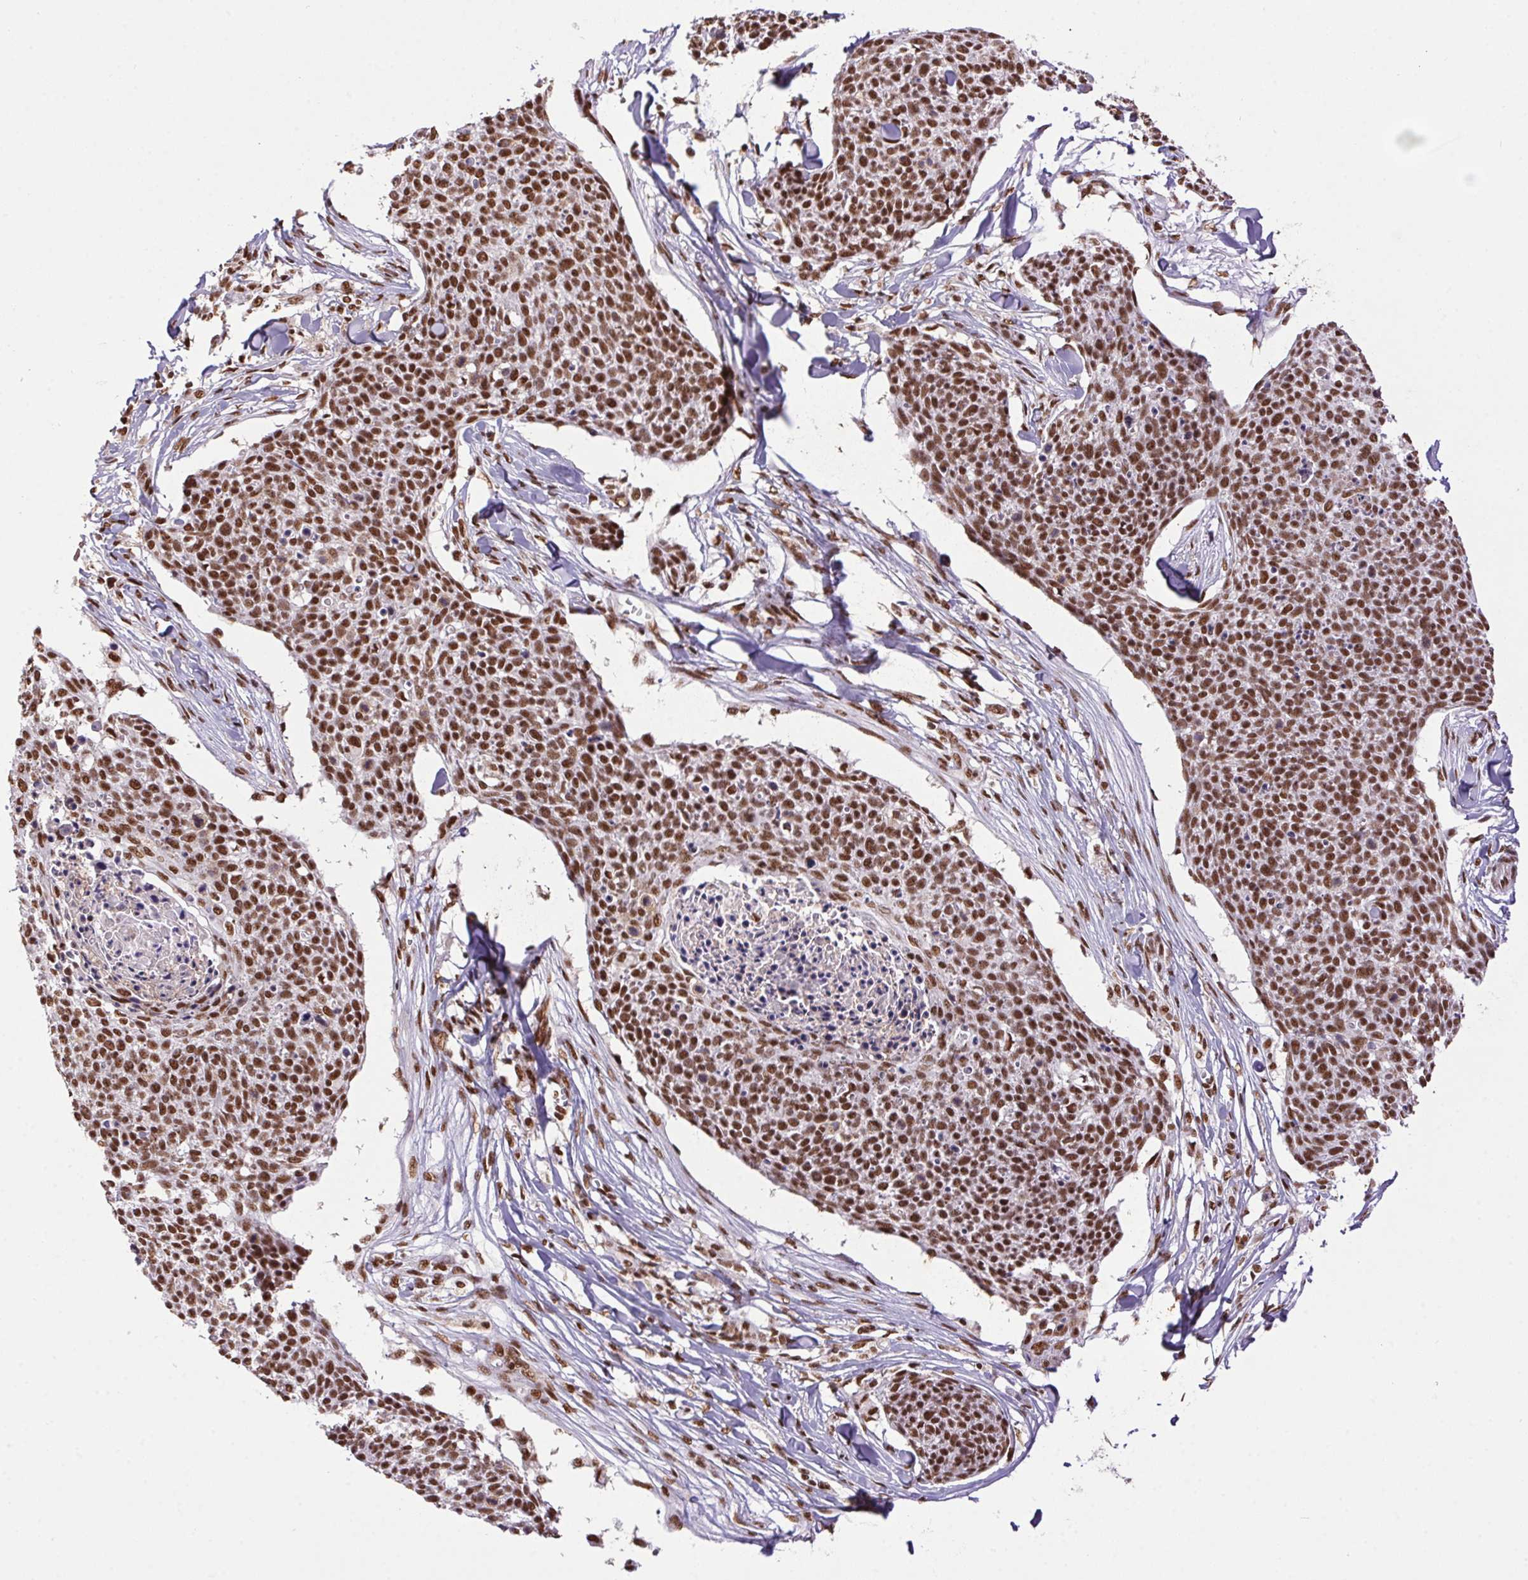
{"staining": {"intensity": "moderate", "quantity": ">75%", "location": "nuclear"}, "tissue": "skin cancer", "cell_type": "Tumor cells", "image_type": "cancer", "snomed": [{"axis": "morphology", "description": "Squamous cell carcinoma, NOS"}, {"axis": "topography", "description": "Skin"}, {"axis": "topography", "description": "Vulva"}], "caption": "This photomicrograph shows IHC staining of human skin cancer, with medium moderate nuclear positivity in about >75% of tumor cells.", "gene": "ZNF207", "patient": {"sex": "female", "age": 75}}